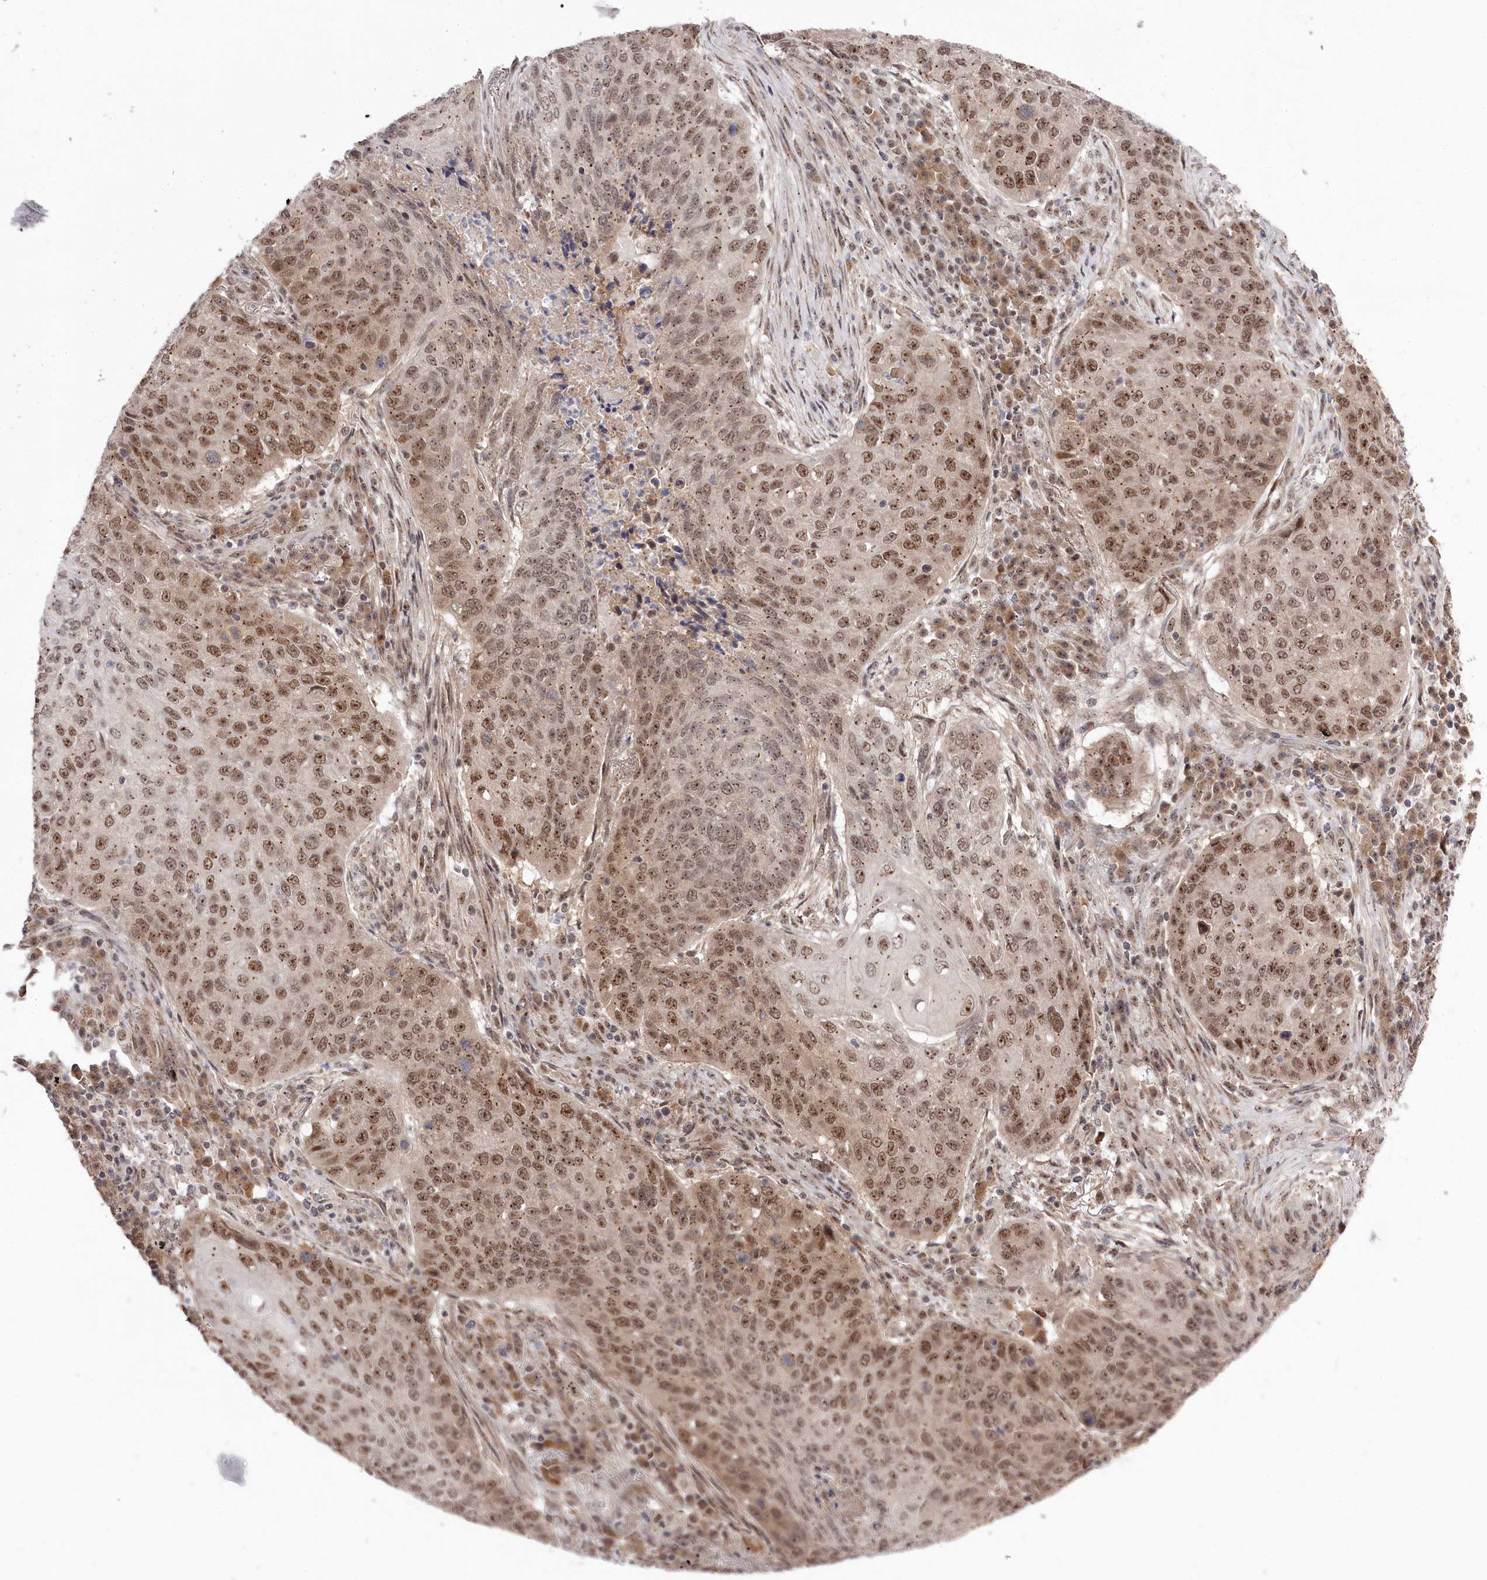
{"staining": {"intensity": "moderate", "quantity": ">75%", "location": "nuclear"}, "tissue": "lung cancer", "cell_type": "Tumor cells", "image_type": "cancer", "snomed": [{"axis": "morphology", "description": "Squamous cell carcinoma, NOS"}, {"axis": "topography", "description": "Lung"}], "caption": "Human squamous cell carcinoma (lung) stained with a protein marker shows moderate staining in tumor cells.", "gene": "EXOSC1", "patient": {"sex": "female", "age": 63}}